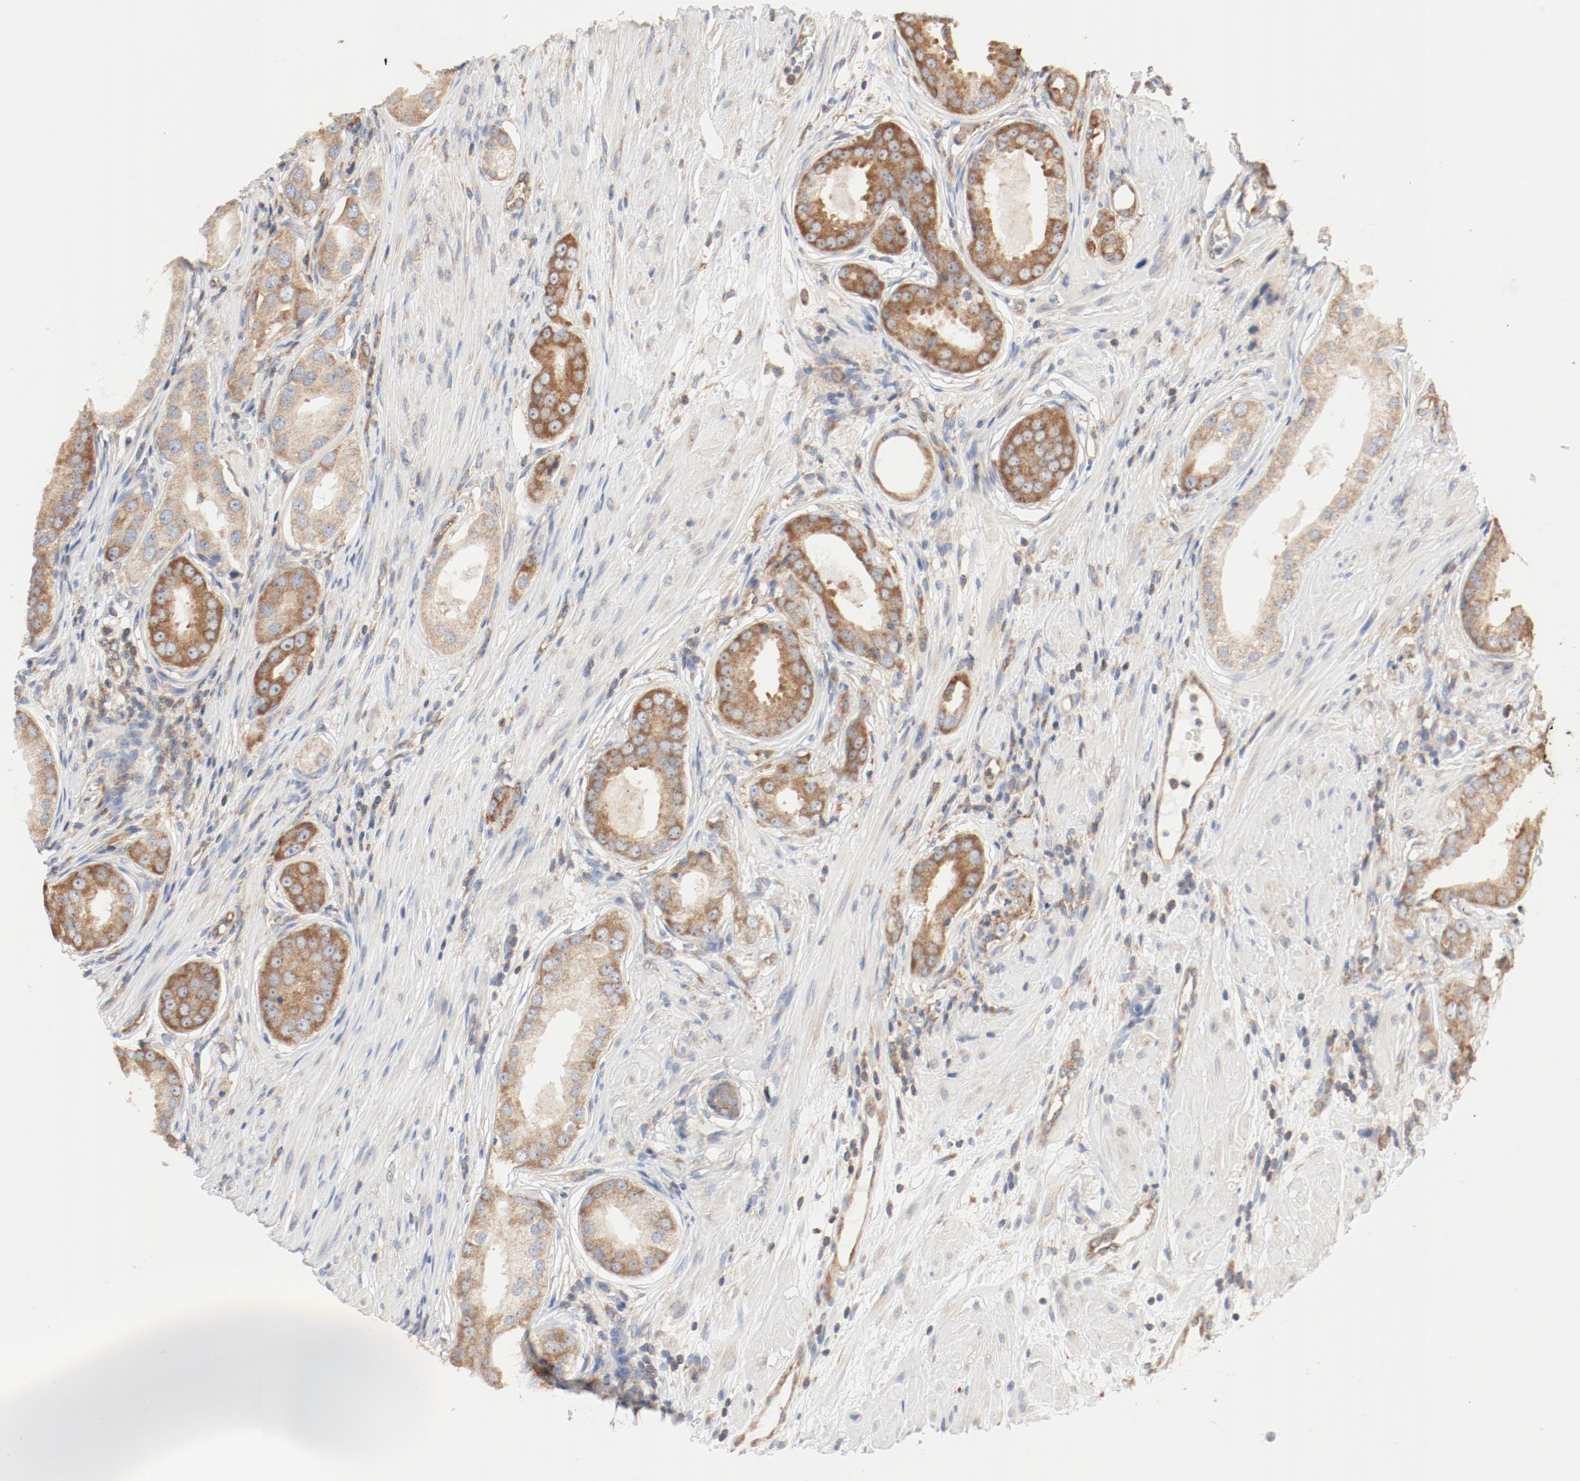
{"staining": {"intensity": "moderate", "quantity": ">75%", "location": "cytoplasmic/membranous"}, "tissue": "prostate cancer", "cell_type": "Tumor cells", "image_type": "cancer", "snomed": [{"axis": "morphology", "description": "Adenocarcinoma, Medium grade"}, {"axis": "topography", "description": "Prostate"}], "caption": "DAB (3,3'-diaminobenzidine) immunohistochemical staining of prostate cancer (adenocarcinoma (medium-grade)) demonstrates moderate cytoplasmic/membranous protein positivity in approximately >75% of tumor cells. Immunohistochemistry stains the protein in brown and the nuclei are stained blue.", "gene": "RPS6", "patient": {"sex": "male", "age": 53}}